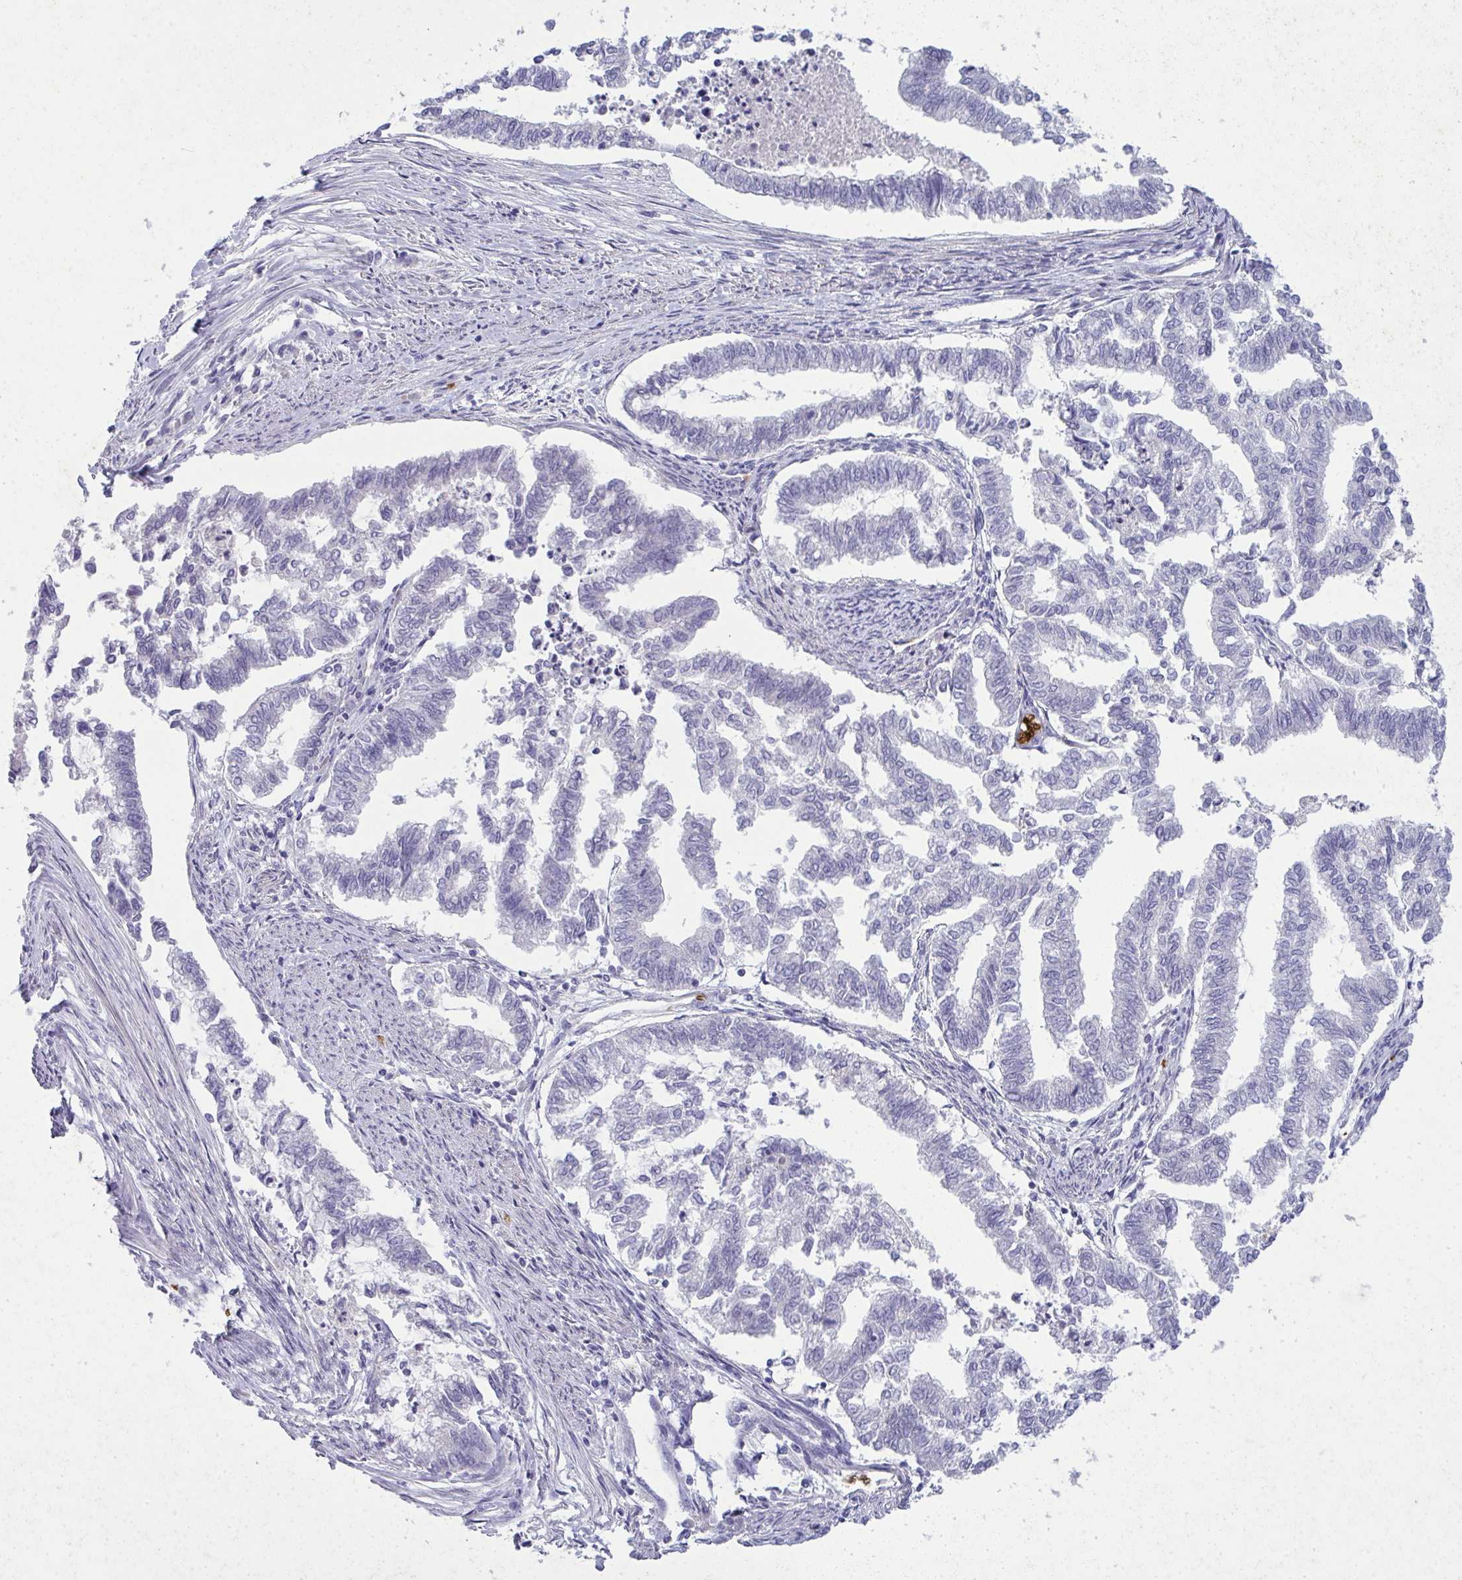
{"staining": {"intensity": "negative", "quantity": "none", "location": "none"}, "tissue": "endometrial cancer", "cell_type": "Tumor cells", "image_type": "cancer", "snomed": [{"axis": "morphology", "description": "Adenocarcinoma, NOS"}, {"axis": "topography", "description": "Endometrium"}], "caption": "This is a image of immunohistochemistry staining of adenocarcinoma (endometrial), which shows no staining in tumor cells.", "gene": "SPTB", "patient": {"sex": "female", "age": 79}}